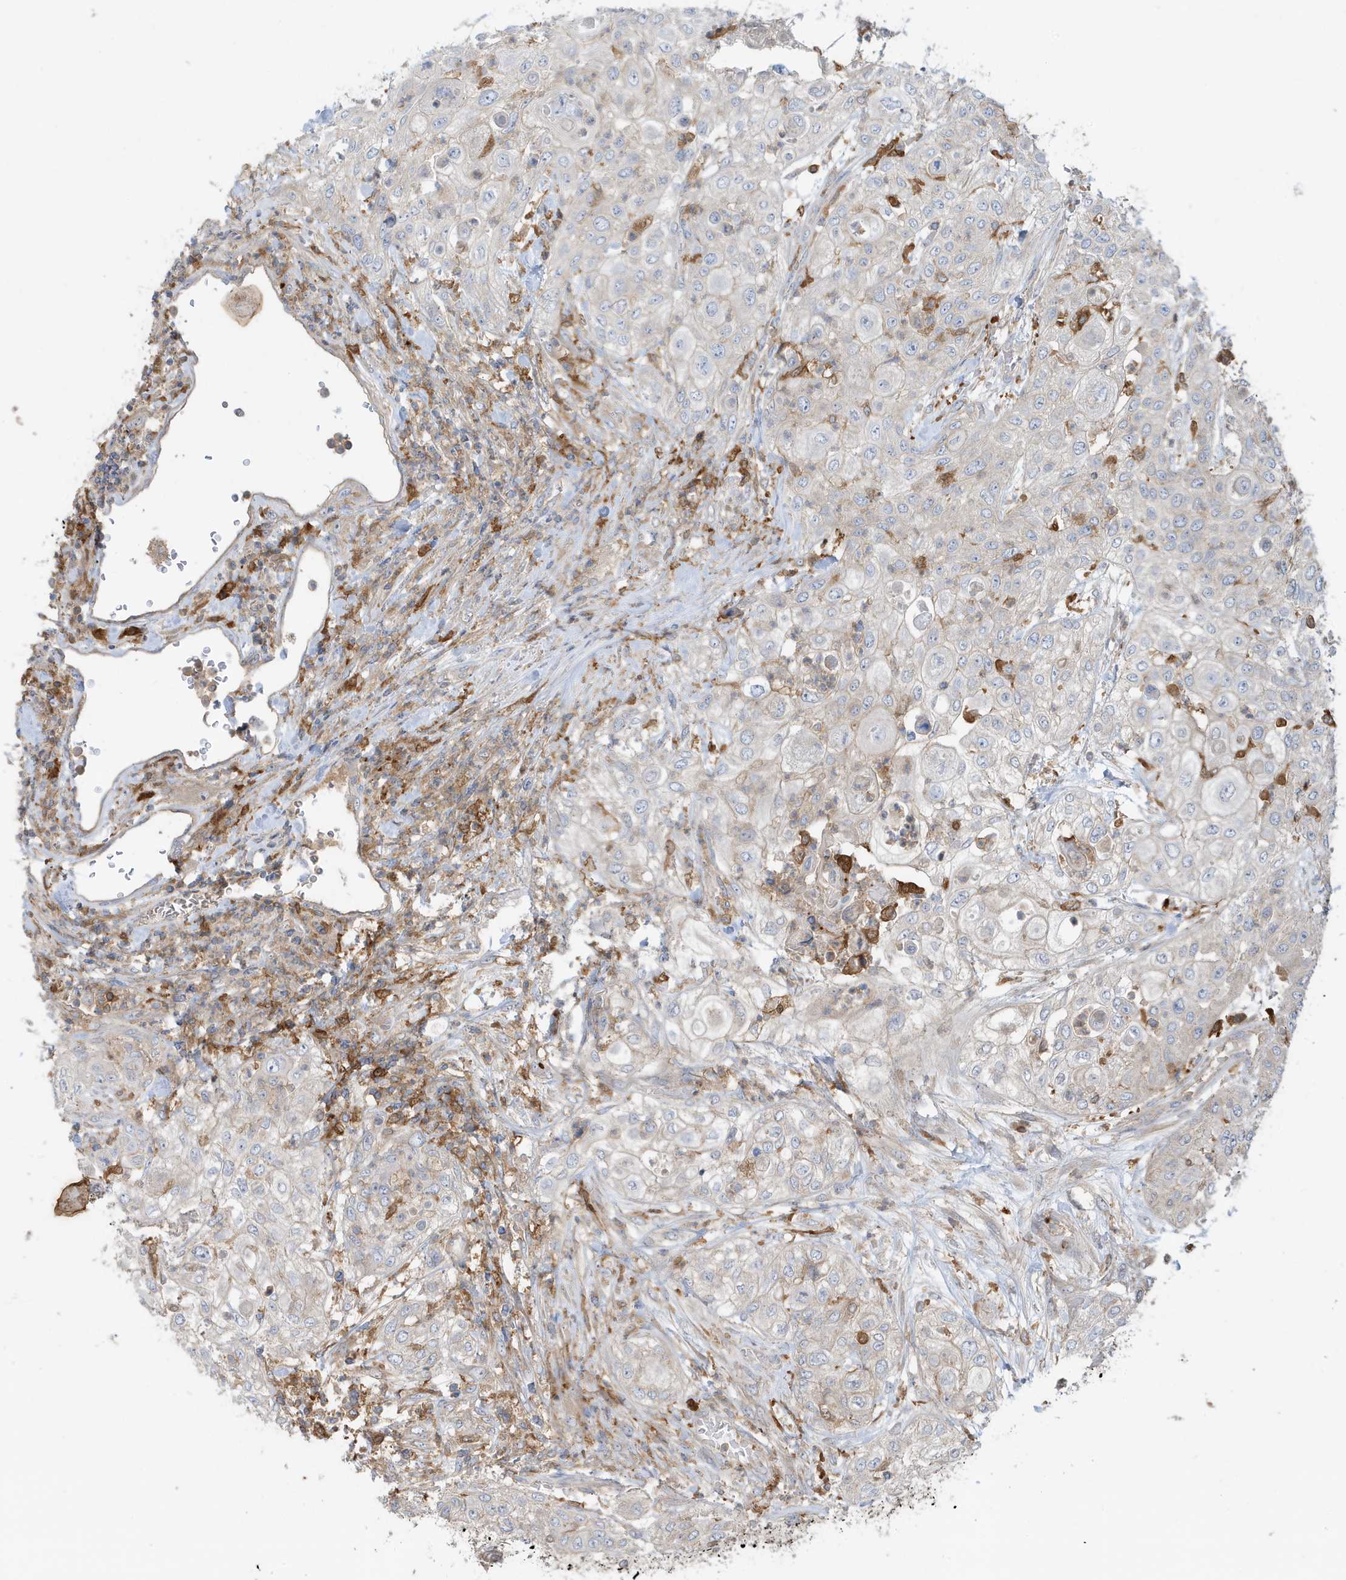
{"staining": {"intensity": "negative", "quantity": "none", "location": "none"}, "tissue": "urothelial cancer", "cell_type": "Tumor cells", "image_type": "cancer", "snomed": [{"axis": "morphology", "description": "Urothelial carcinoma, High grade"}, {"axis": "topography", "description": "Urinary bladder"}], "caption": "Urothelial carcinoma (high-grade) was stained to show a protein in brown. There is no significant expression in tumor cells.", "gene": "ABTB1", "patient": {"sex": "female", "age": 79}}